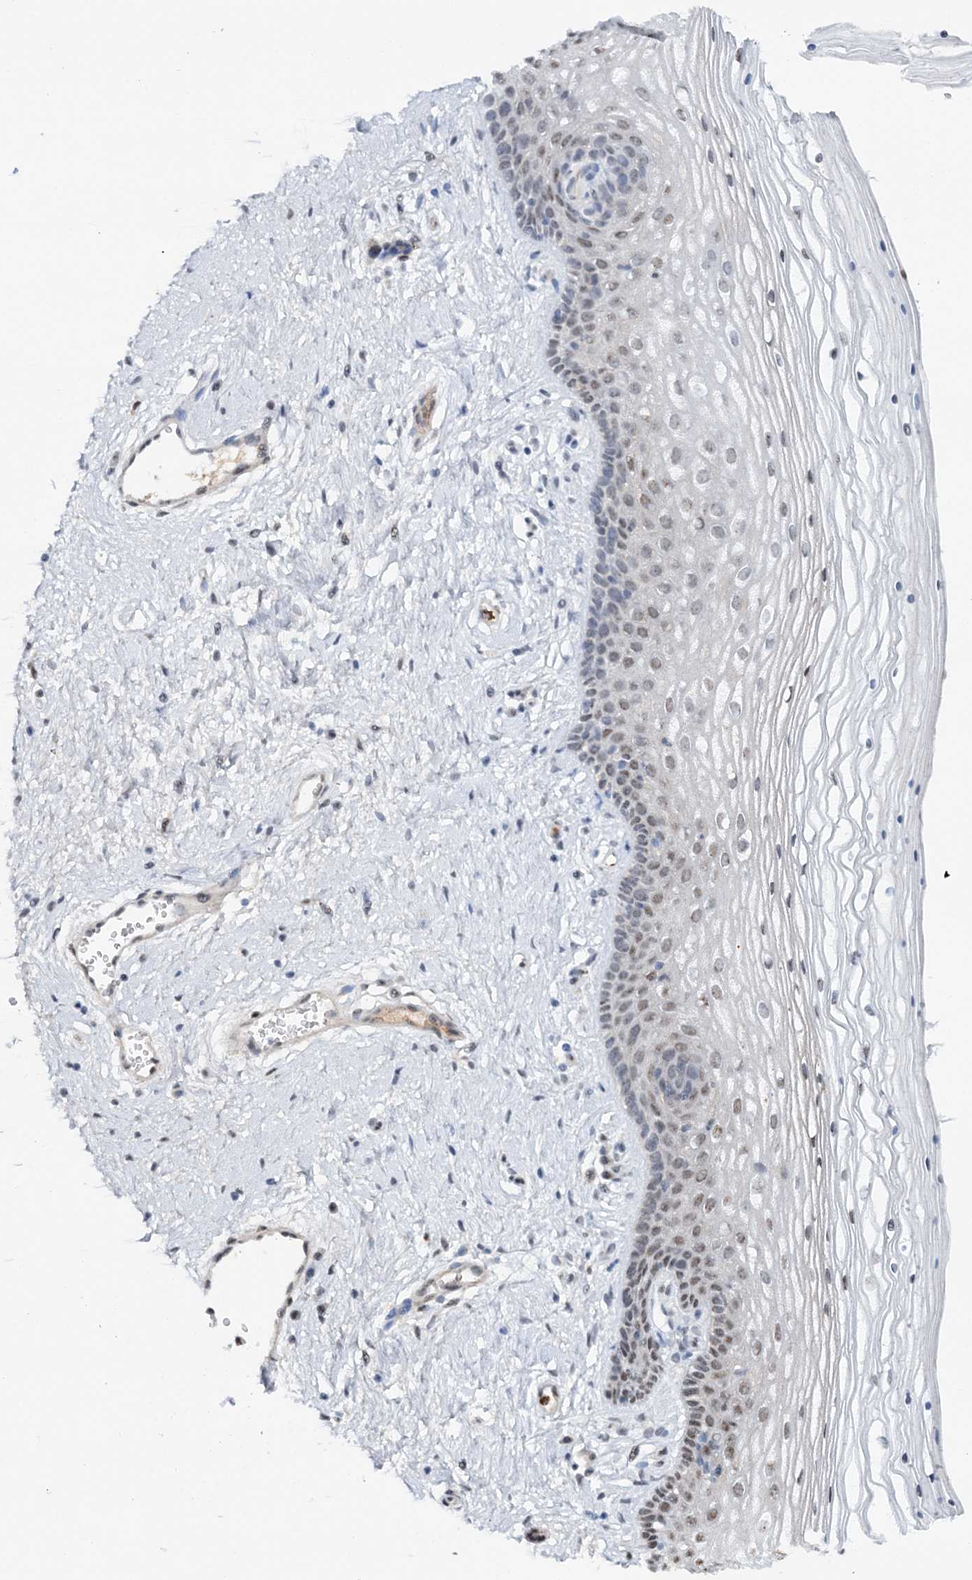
{"staining": {"intensity": "weak", "quantity": "<25%", "location": "nuclear"}, "tissue": "vagina", "cell_type": "Squamous epithelial cells", "image_type": "normal", "snomed": [{"axis": "morphology", "description": "Normal tissue, NOS"}, {"axis": "topography", "description": "Vagina"}], "caption": "IHC of benign human vagina demonstrates no expression in squamous epithelial cells. The staining was performed using DAB (3,3'-diaminobenzidine) to visualize the protein expression in brown, while the nuclei were stained in blue with hematoxylin (Magnification: 20x).", "gene": "ASCL4", "patient": {"sex": "female", "age": 46}}